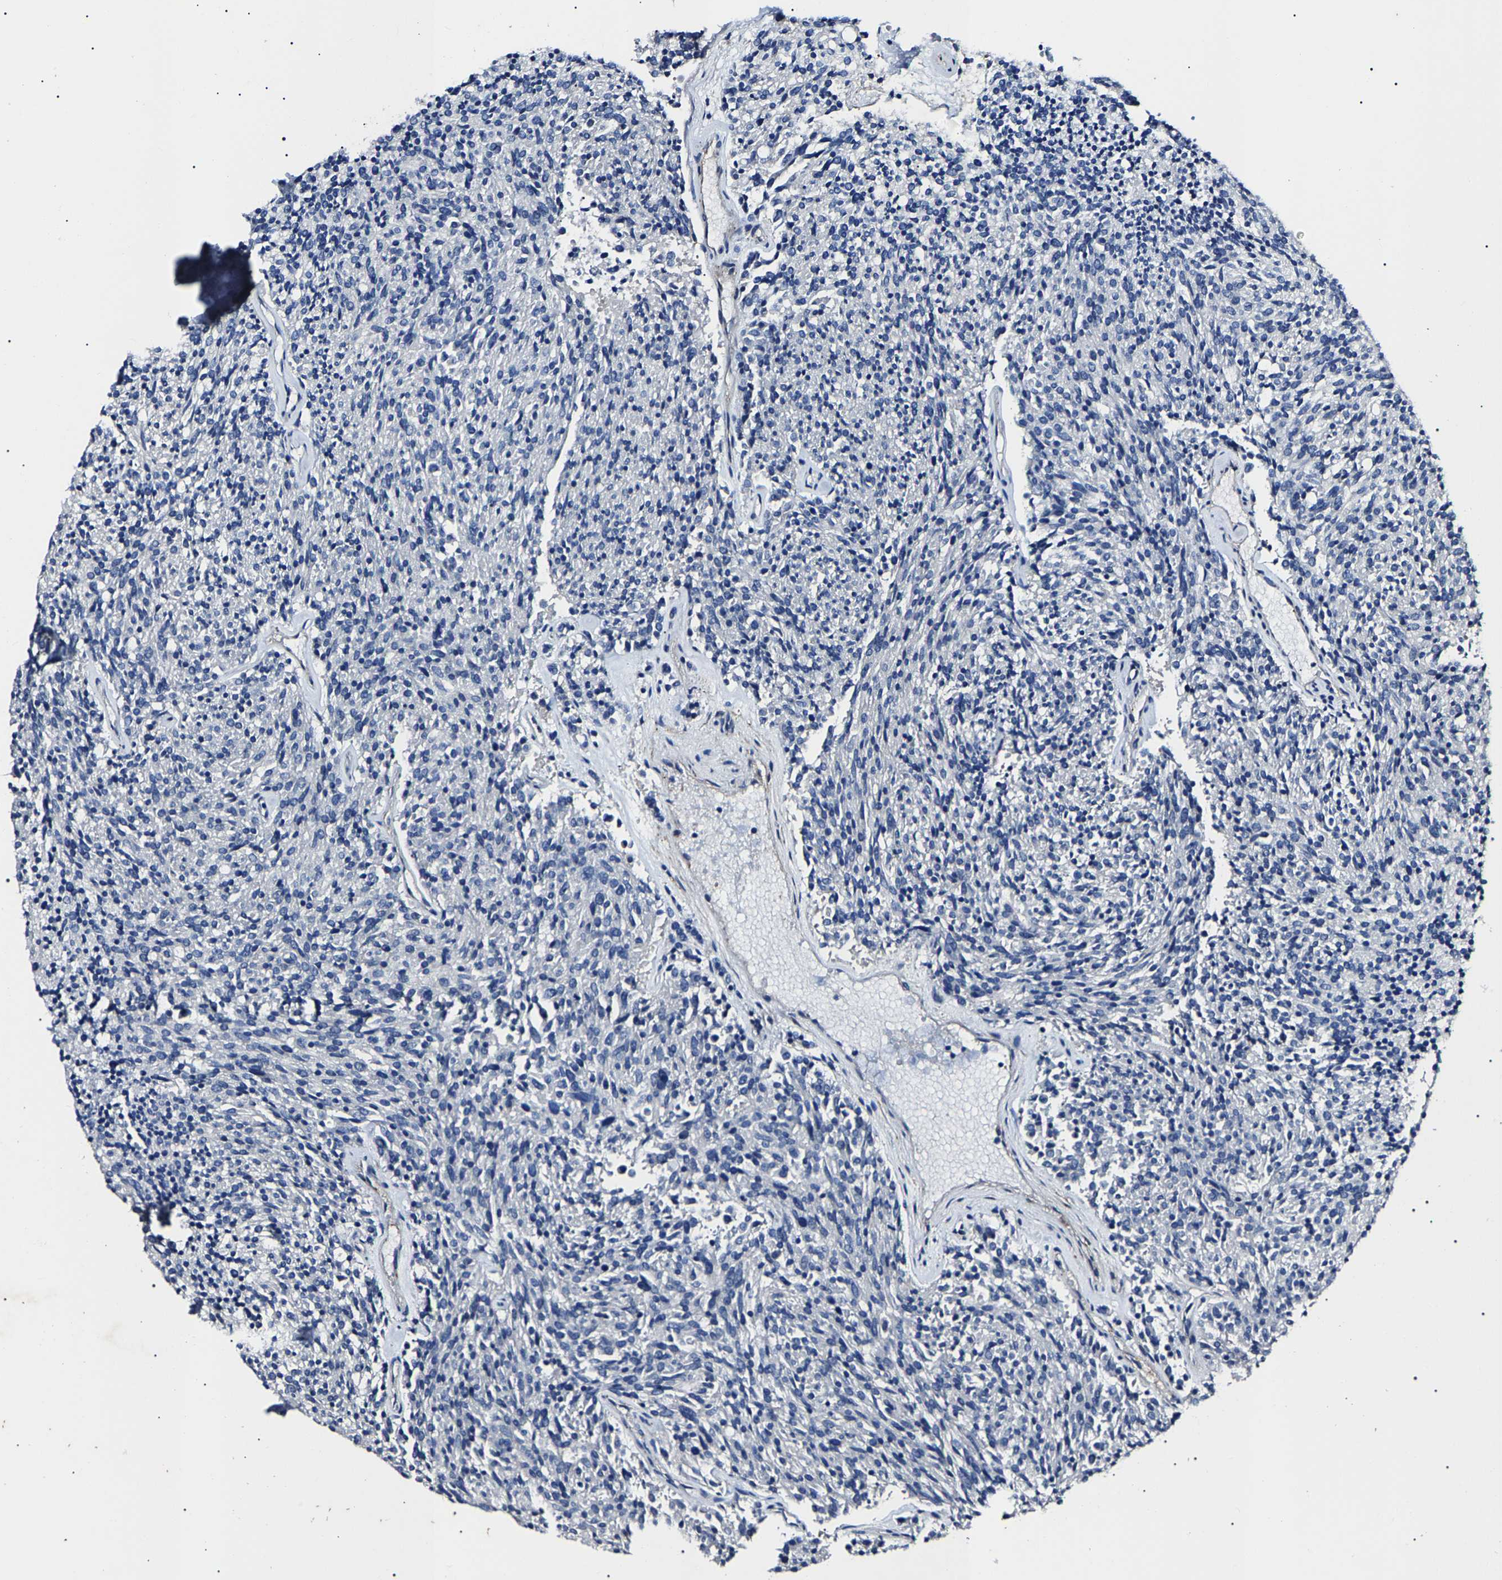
{"staining": {"intensity": "negative", "quantity": "none", "location": "none"}, "tissue": "carcinoid", "cell_type": "Tumor cells", "image_type": "cancer", "snomed": [{"axis": "morphology", "description": "Carcinoid, malignant, NOS"}, {"axis": "topography", "description": "Pancreas"}], "caption": "Tumor cells show no significant protein positivity in malignant carcinoid. The staining was performed using DAB (3,3'-diaminobenzidine) to visualize the protein expression in brown, while the nuclei were stained in blue with hematoxylin (Magnification: 20x).", "gene": "KLHL42", "patient": {"sex": "female", "age": 54}}